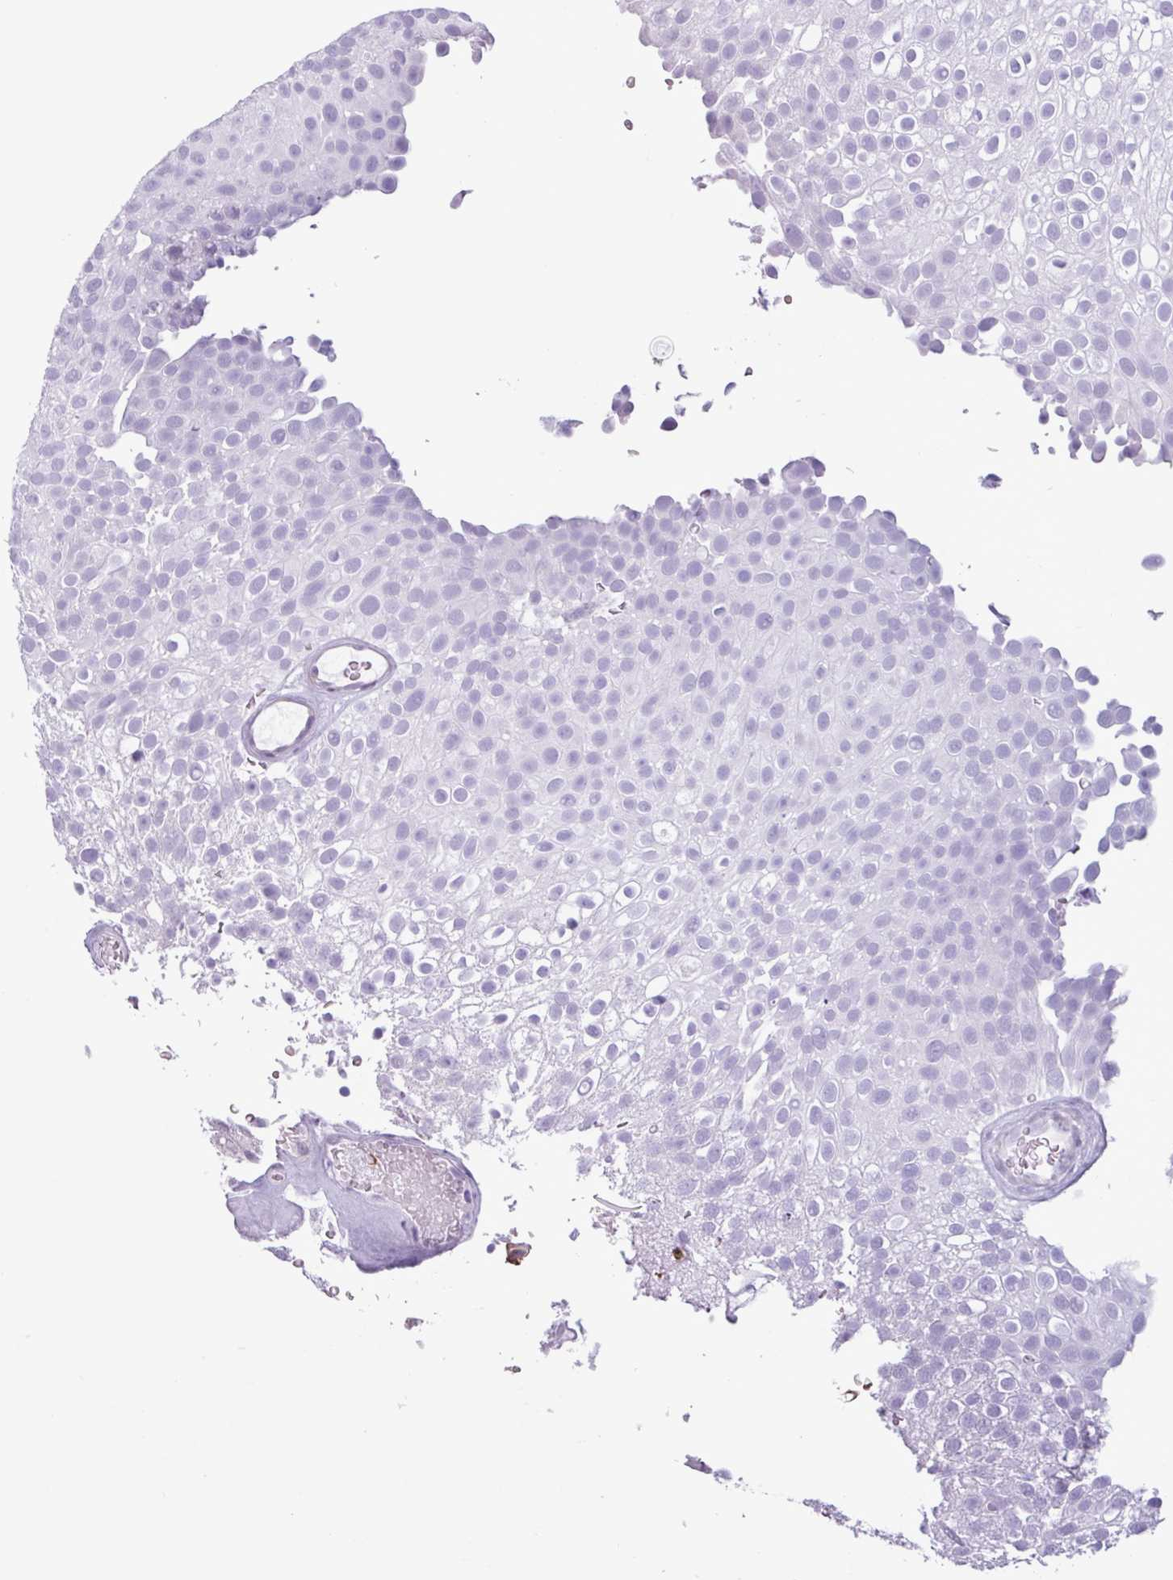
{"staining": {"intensity": "negative", "quantity": "none", "location": "none"}, "tissue": "urothelial cancer", "cell_type": "Tumor cells", "image_type": "cancer", "snomed": [{"axis": "morphology", "description": "Urothelial carcinoma, Low grade"}, {"axis": "topography", "description": "Urinary bladder"}], "caption": "An image of urothelial cancer stained for a protein shows no brown staining in tumor cells.", "gene": "TMEM178A", "patient": {"sex": "male", "age": 78}}